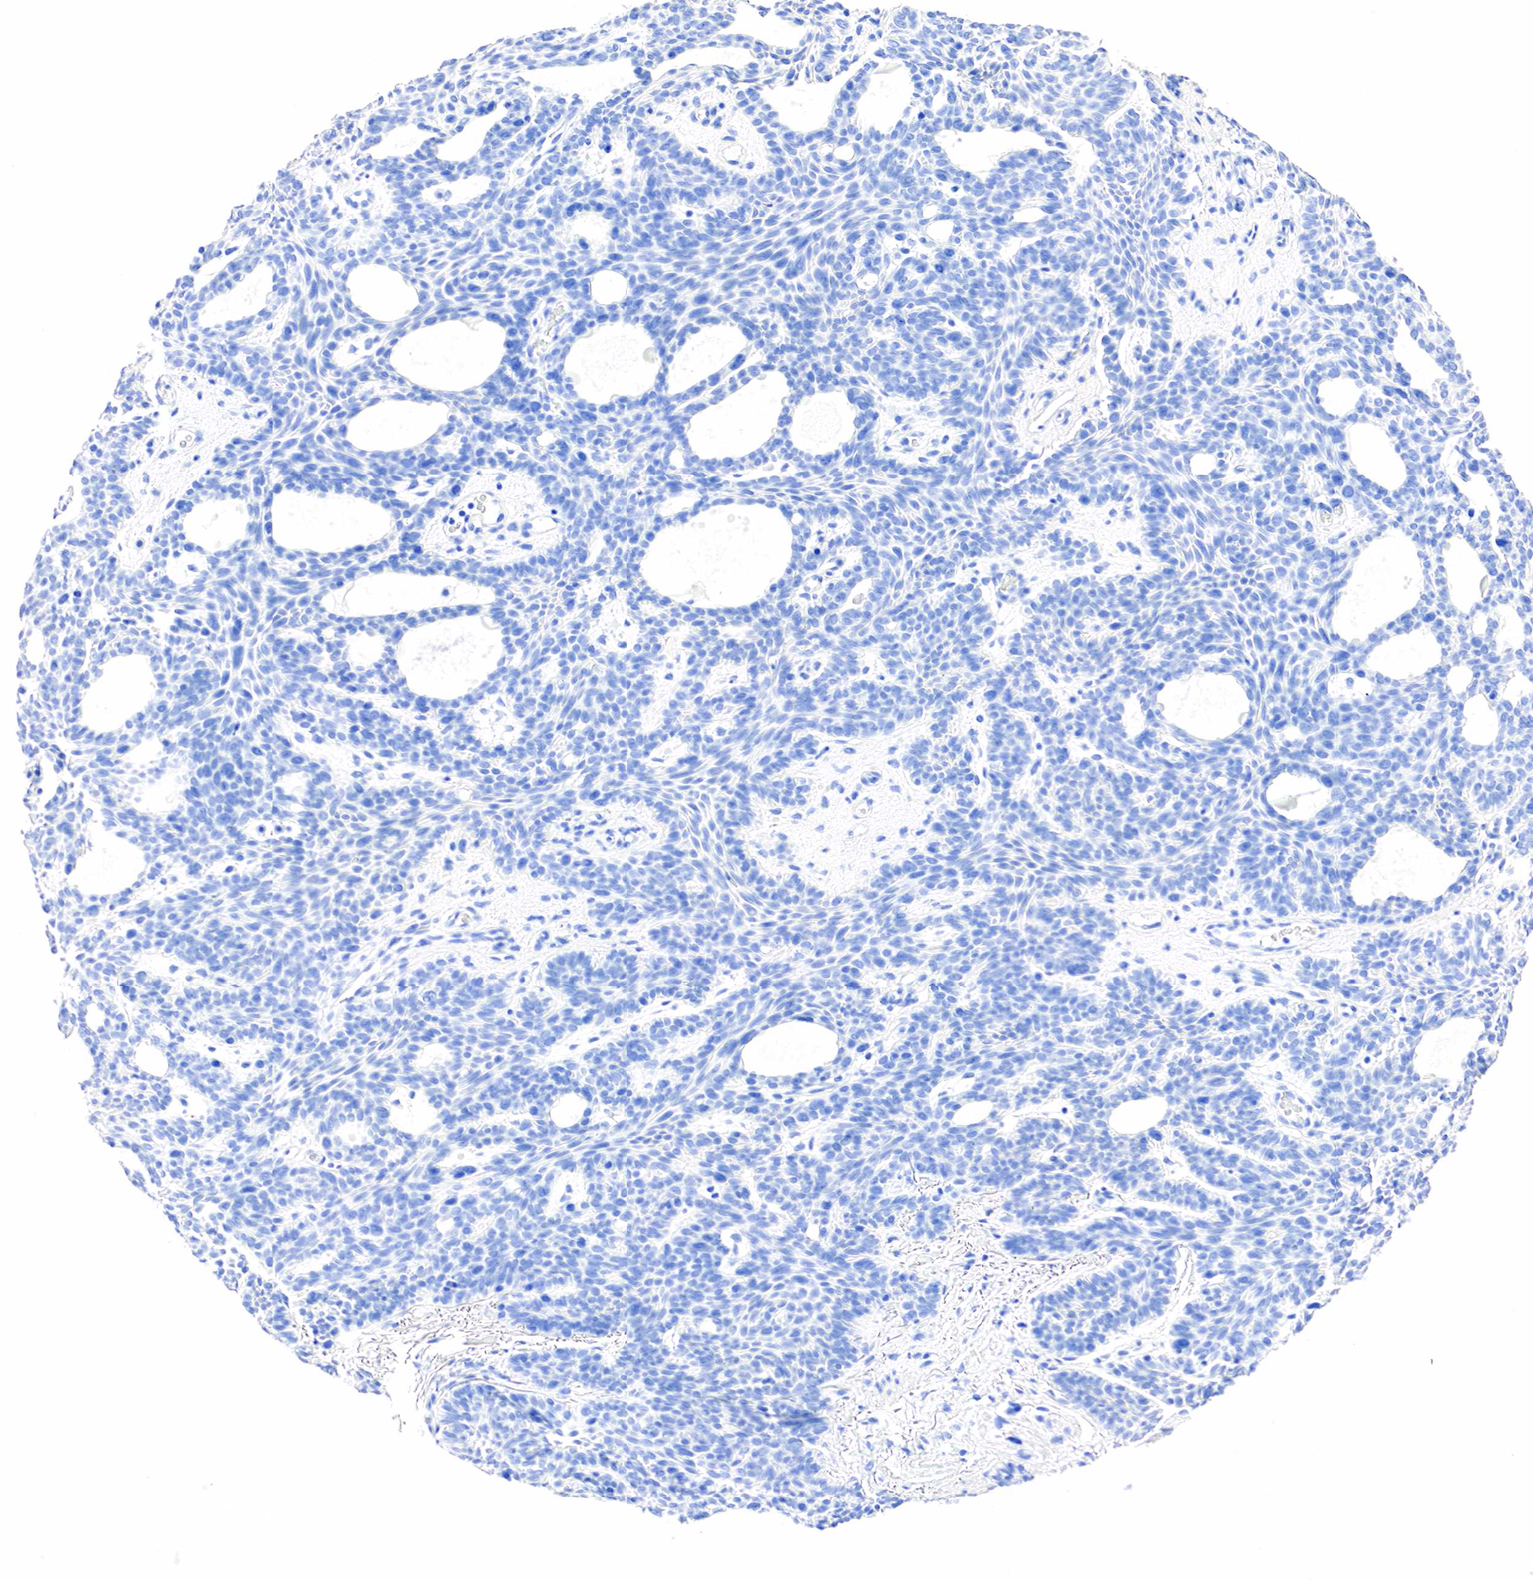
{"staining": {"intensity": "negative", "quantity": "none", "location": "none"}, "tissue": "skin cancer", "cell_type": "Tumor cells", "image_type": "cancer", "snomed": [{"axis": "morphology", "description": "Basal cell carcinoma"}, {"axis": "topography", "description": "Skin"}], "caption": "A high-resolution histopathology image shows IHC staining of skin basal cell carcinoma, which demonstrates no significant staining in tumor cells.", "gene": "PTH", "patient": {"sex": "male", "age": 44}}